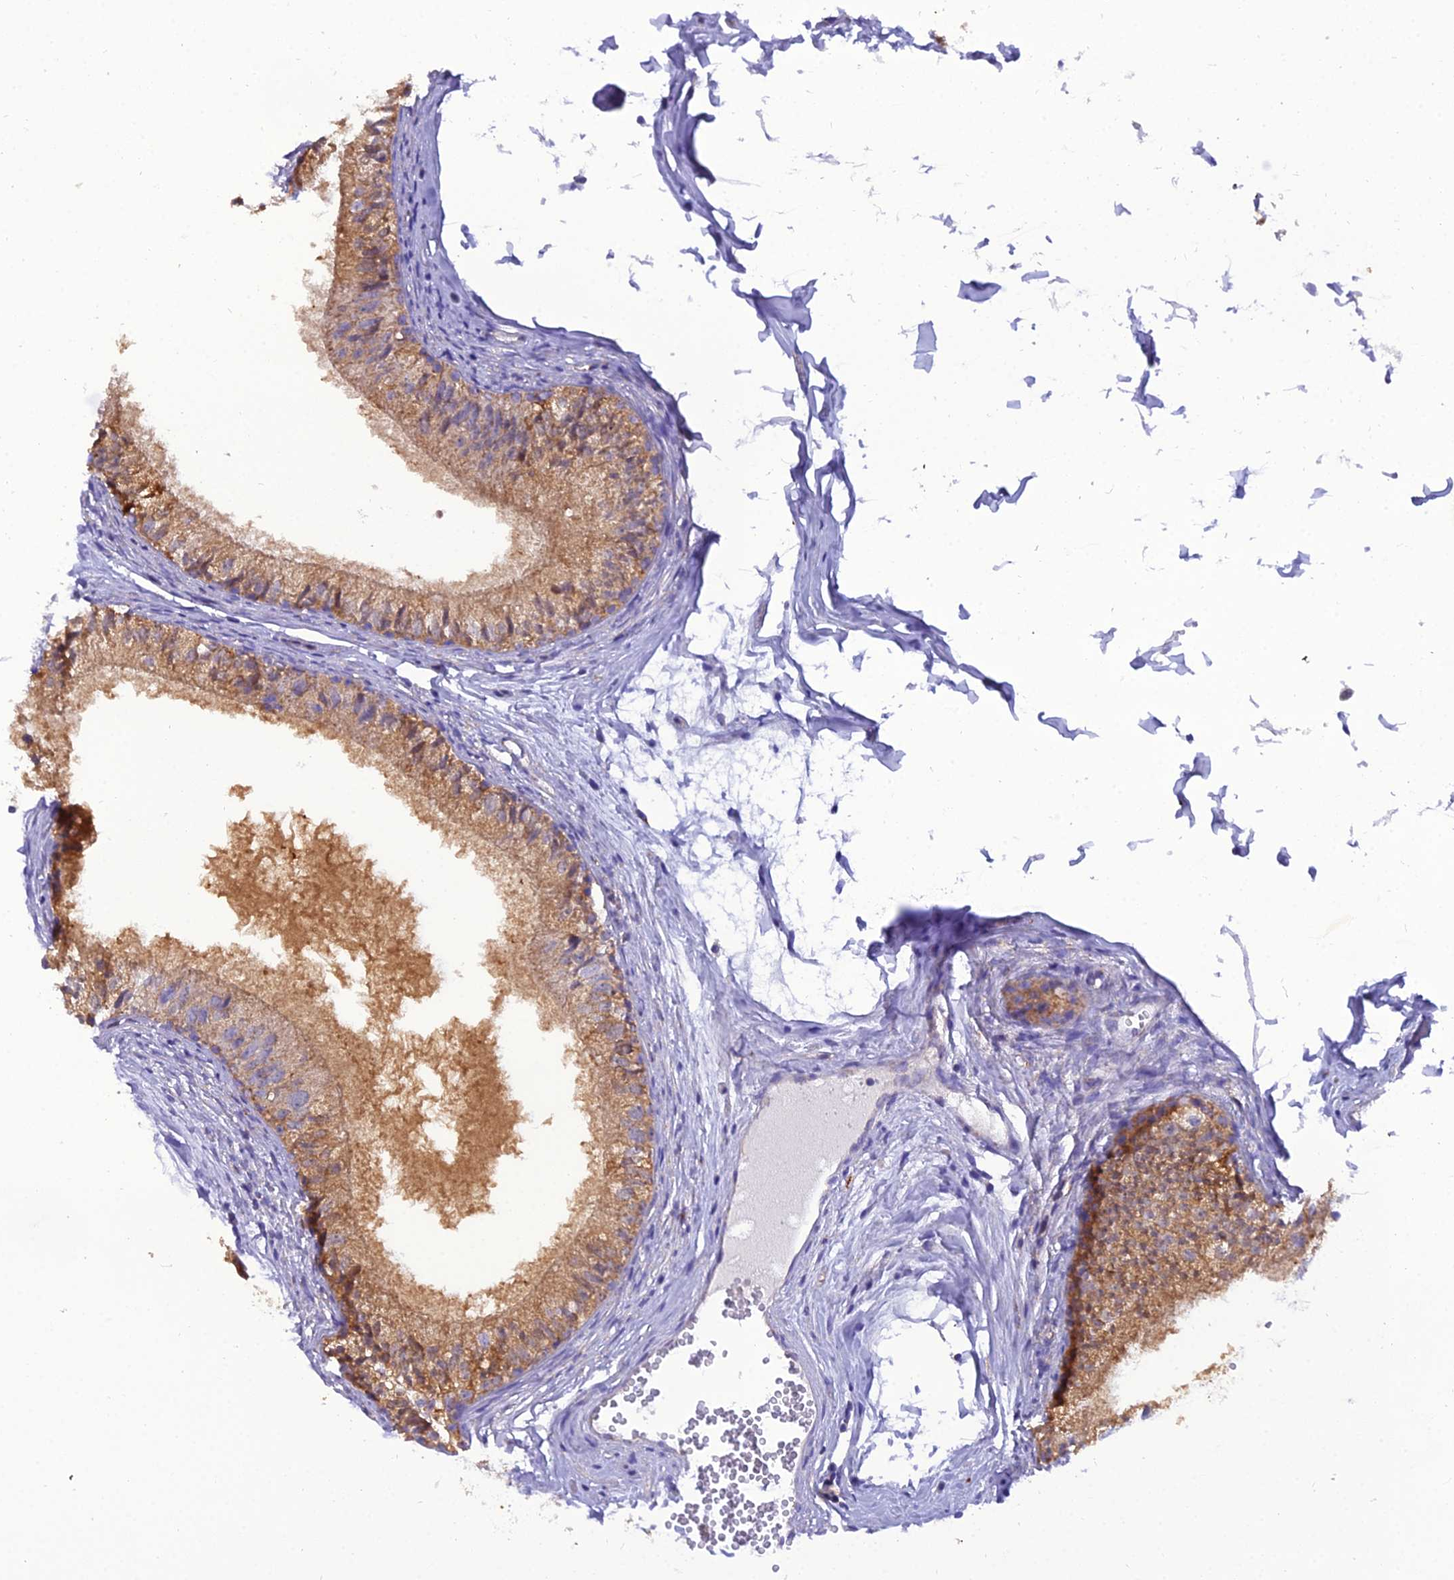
{"staining": {"intensity": "moderate", "quantity": ">75%", "location": "cytoplasmic/membranous"}, "tissue": "epididymis", "cell_type": "Glandular cells", "image_type": "normal", "snomed": [{"axis": "morphology", "description": "Normal tissue, NOS"}, {"axis": "morphology", "description": "Seminoma in situ"}, {"axis": "topography", "description": "Testis"}, {"axis": "topography", "description": "Epididymis"}], "caption": "Protein analysis of normal epididymis exhibits moderate cytoplasmic/membranous positivity in approximately >75% of glandular cells. (DAB IHC with brightfield microscopy, high magnification).", "gene": "GPD1", "patient": {"sex": "male", "age": 28}}